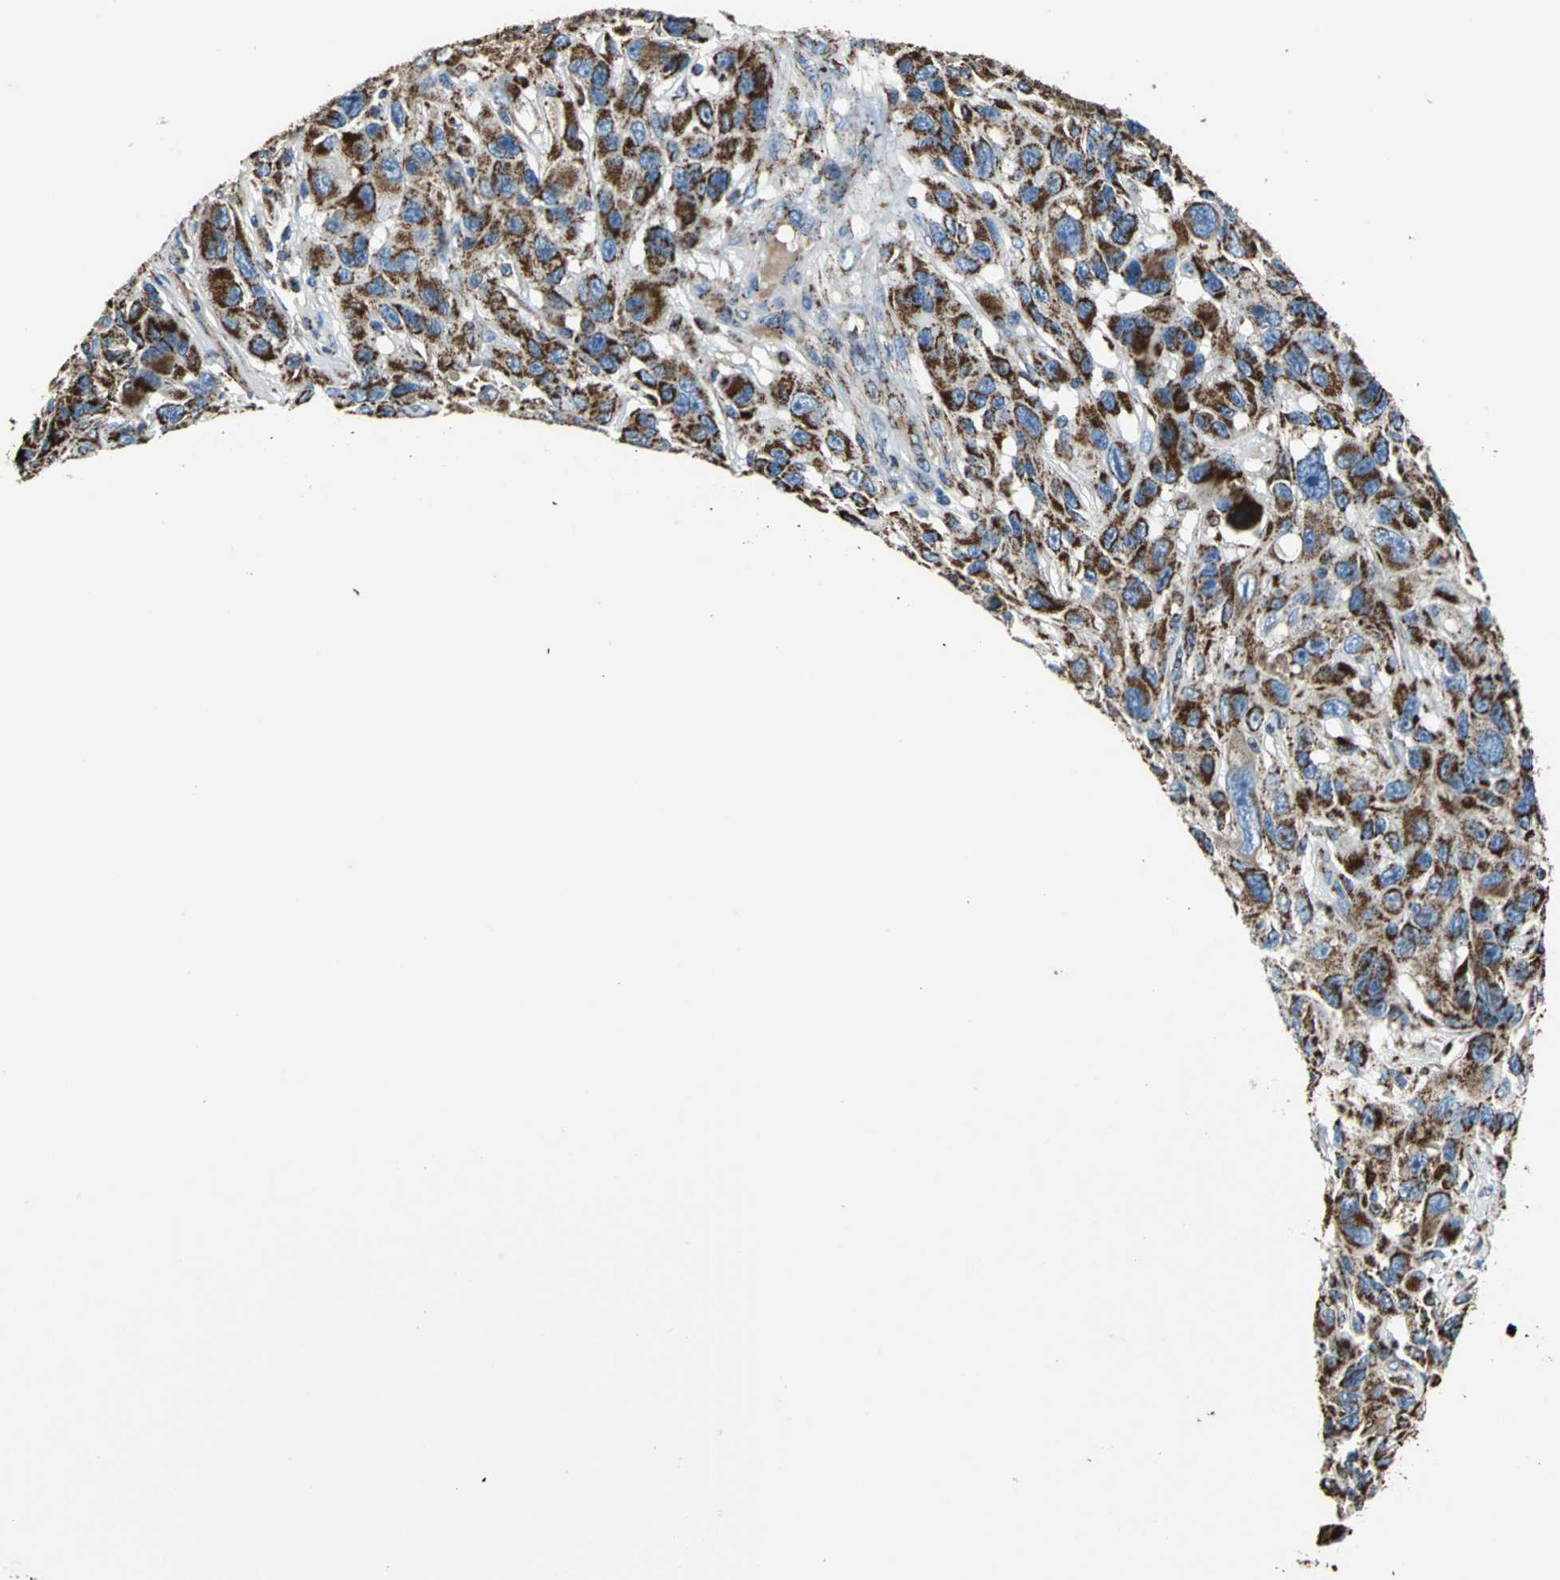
{"staining": {"intensity": "strong", "quantity": ">75%", "location": "cytoplasmic/membranous"}, "tissue": "melanoma", "cell_type": "Tumor cells", "image_type": "cancer", "snomed": [{"axis": "morphology", "description": "Malignant melanoma, NOS"}, {"axis": "topography", "description": "Skin"}], "caption": "Immunohistochemical staining of human malignant melanoma demonstrates high levels of strong cytoplasmic/membranous protein positivity in about >75% of tumor cells.", "gene": "ECH1", "patient": {"sex": "male", "age": 53}}